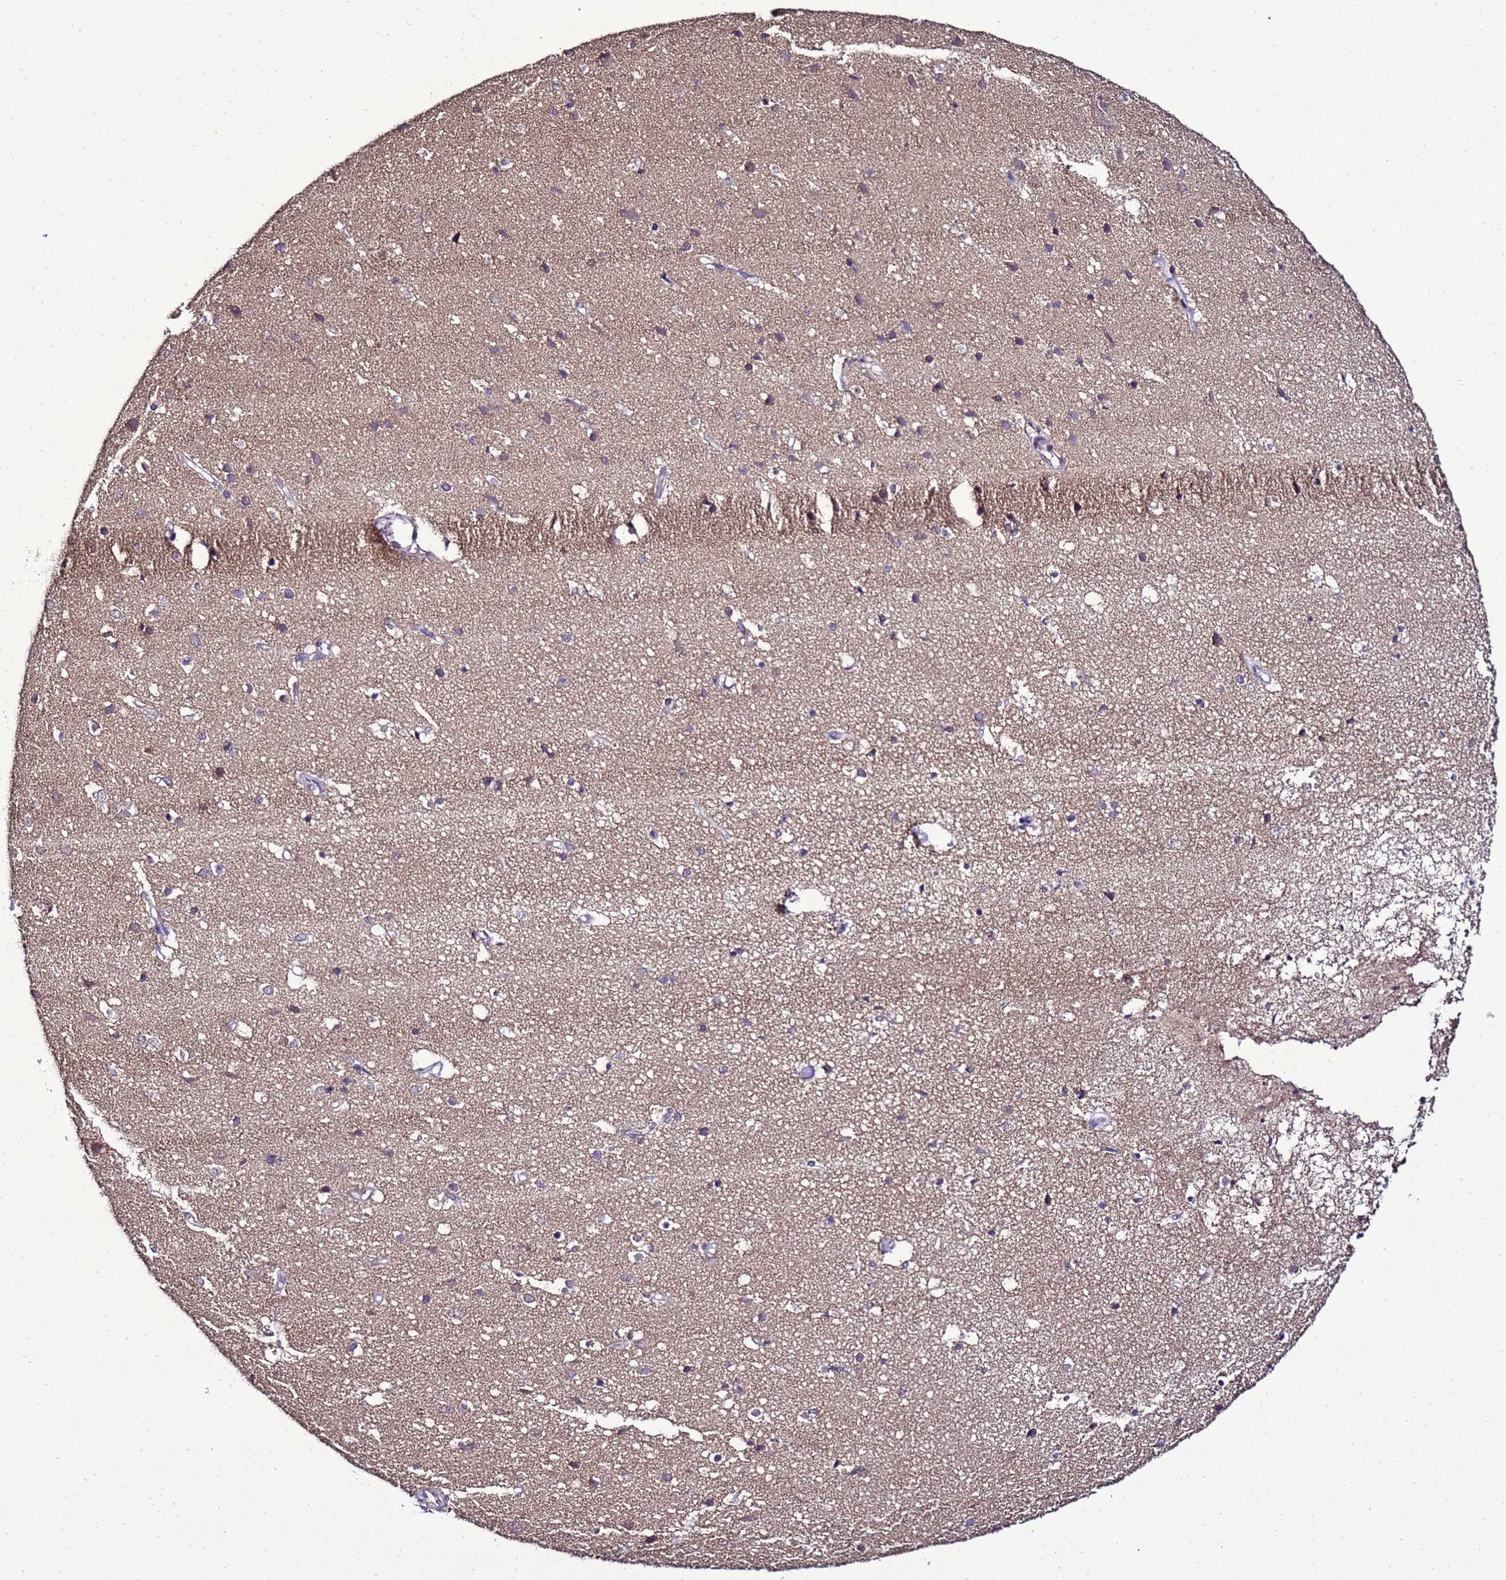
{"staining": {"intensity": "negative", "quantity": "none", "location": "none"}, "tissue": "cerebral cortex", "cell_type": "Endothelial cells", "image_type": "normal", "snomed": [{"axis": "morphology", "description": "Normal tissue, NOS"}, {"axis": "topography", "description": "Cerebral cortex"}], "caption": "This image is of unremarkable cerebral cortex stained with immunohistochemistry to label a protein in brown with the nuclei are counter-stained blue. There is no positivity in endothelial cells.", "gene": "ZNF329", "patient": {"sex": "male", "age": 54}}